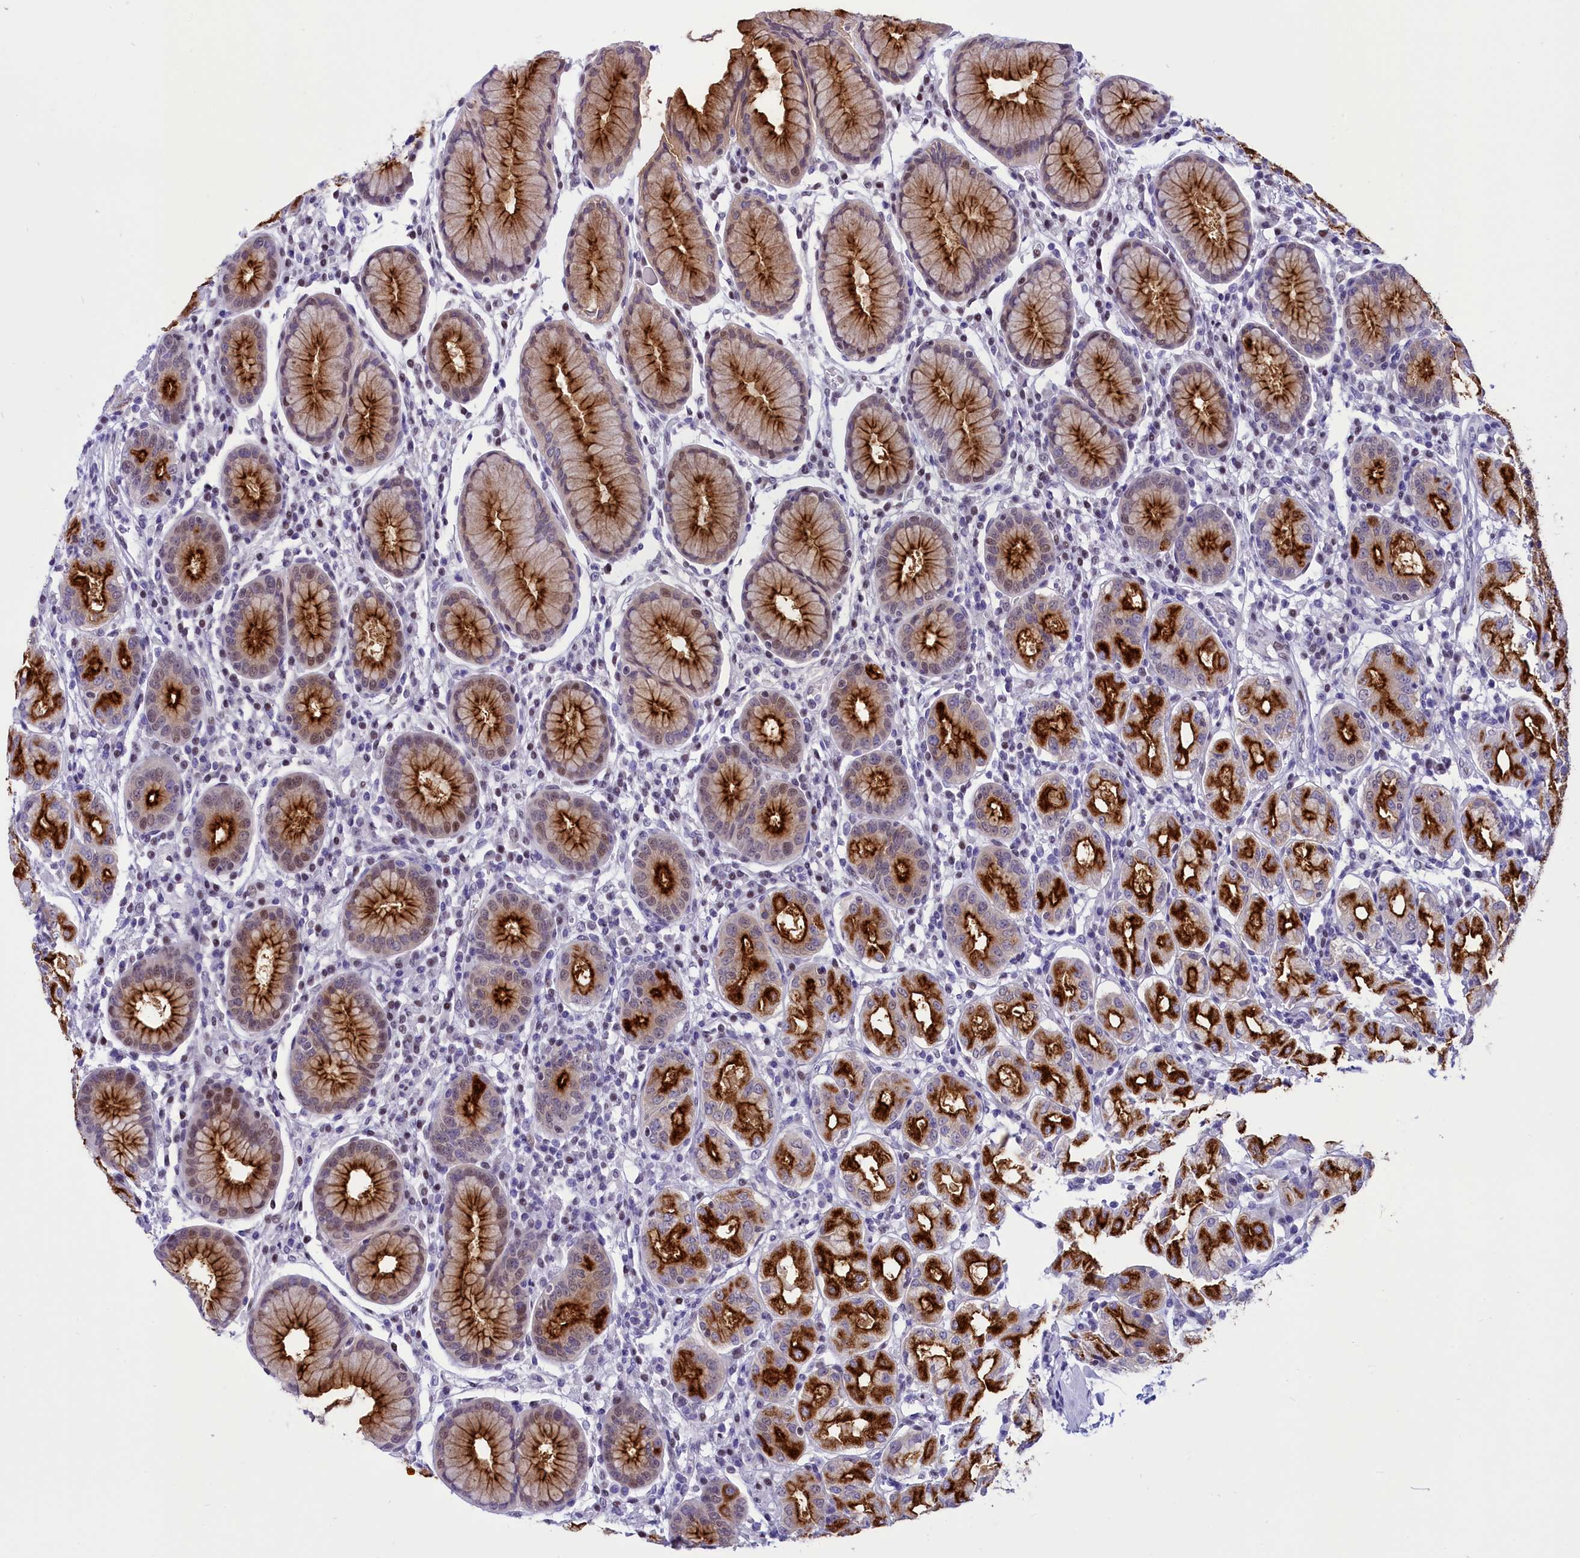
{"staining": {"intensity": "strong", "quantity": ">75%", "location": "cytoplasmic/membranous,nuclear"}, "tissue": "stomach", "cell_type": "Glandular cells", "image_type": "normal", "snomed": [{"axis": "morphology", "description": "Normal tissue, NOS"}, {"axis": "topography", "description": "Stomach"}, {"axis": "topography", "description": "Stomach, lower"}], "caption": "Glandular cells display strong cytoplasmic/membranous,nuclear staining in approximately >75% of cells in unremarkable stomach.", "gene": "SPIRE2", "patient": {"sex": "female", "age": 56}}